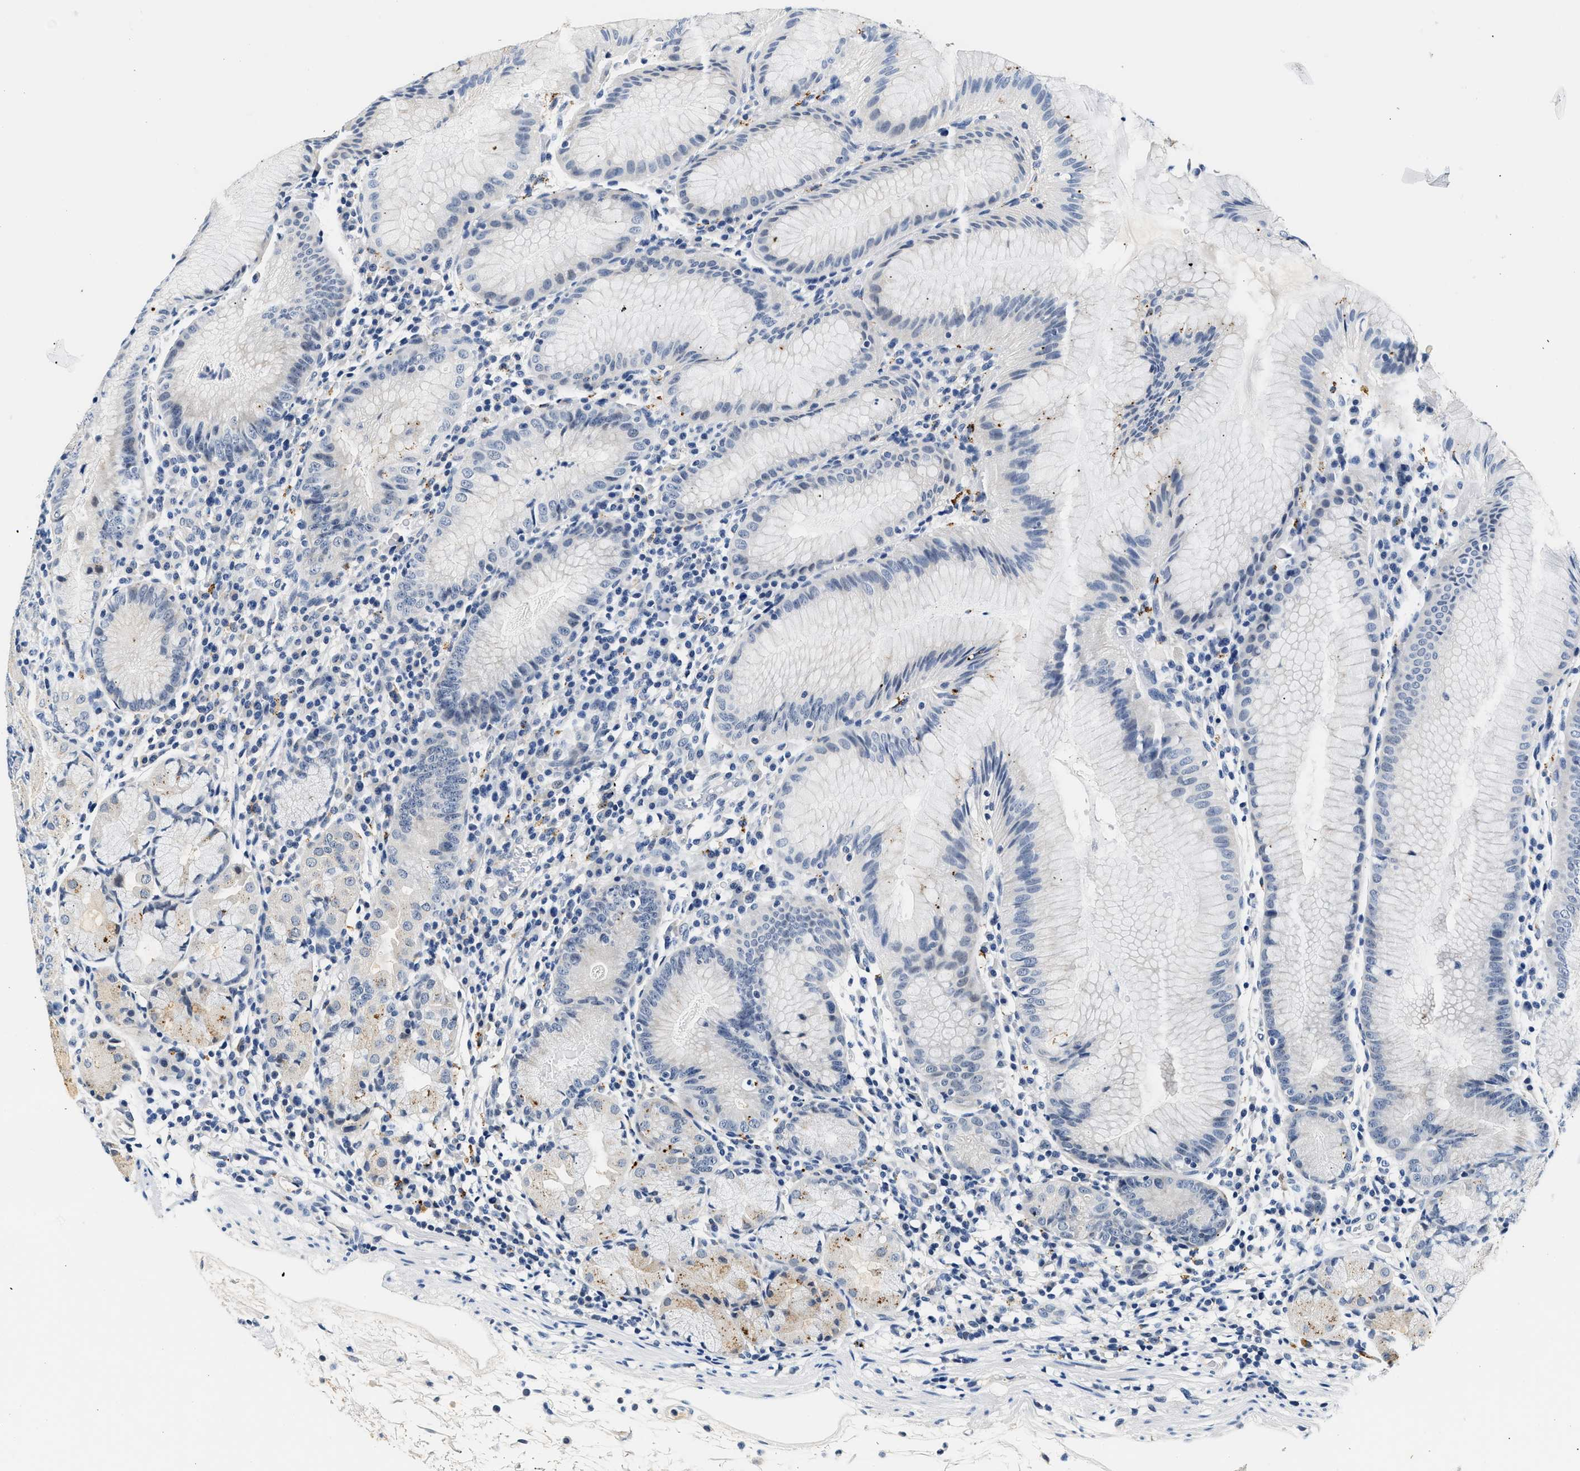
{"staining": {"intensity": "weak", "quantity": "<25%", "location": "cytoplasmic/membranous"}, "tissue": "stomach", "cell_type": "Glandular cells", "image_type": "normal", "snomed": [{"axis": "morphology", "description": "Normal tissue, NOS"}, {"axis": "topography", "description": "Stomach"}, {"axis": "topography", "description": "Stomach, lower"}], "caption": "Immunohistochemical staining of normal human stomach reveals no significant positivity in glandular cells. (Stains: DAB immunohistochemistry with hematoxylin counter stain, Microscopy: brightfield microscopy at high magnification).", "gene": "MED22", "patient": {"sex": "female", "age": 75}}